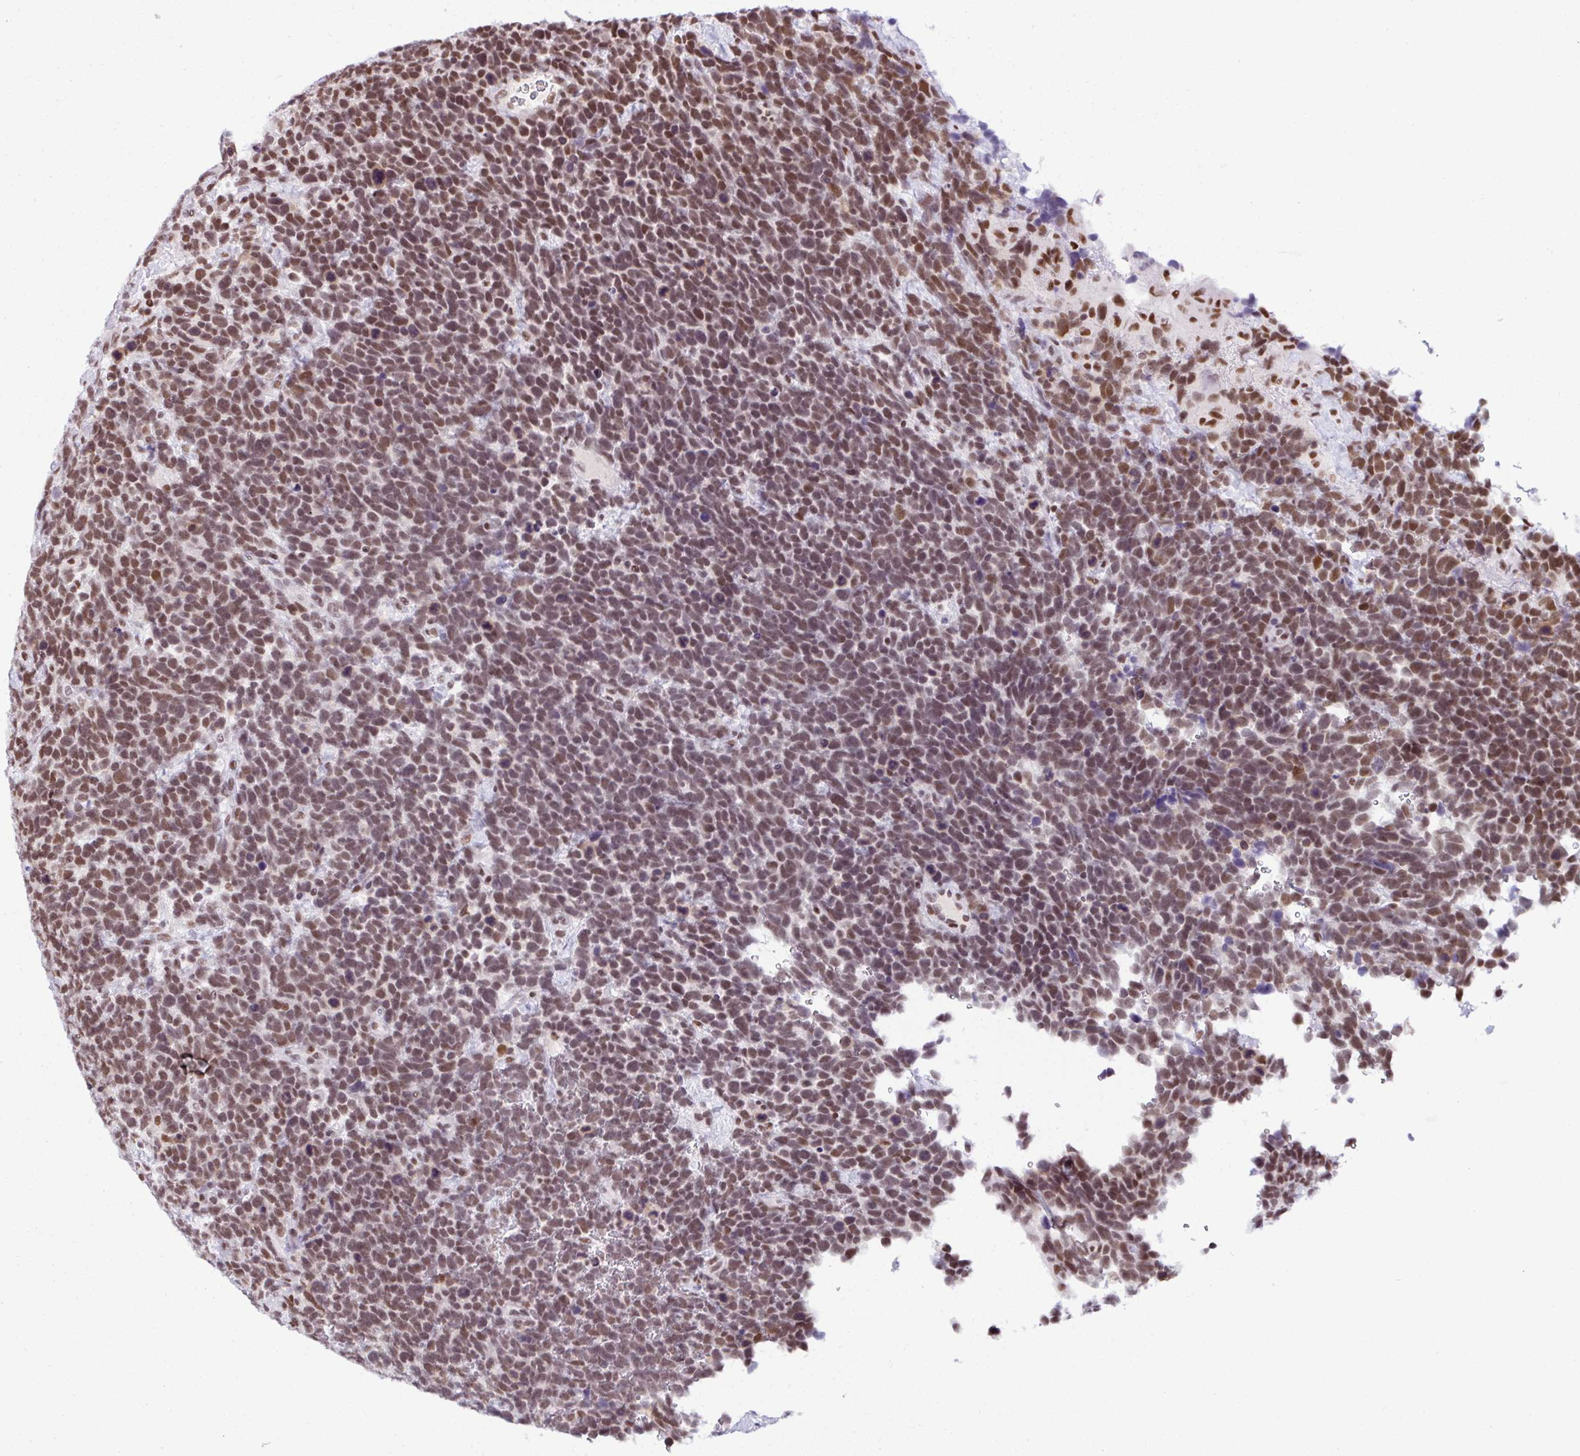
{"staining": {"intensity": "moderate", "quantity": ">75%", "location": "nuclear"}, "tissue": "urothelial cancer", "cell_type": "Tumor cells", "image_type": "cancer", "snomed": [{"axis": "morphology", "description": "Urothelial carcinoma, High grade"}, {"axis": "topography", "description": "Urinary bladder"}], "caption": "Brown immunohistochemical staining in human high-grade urothelial carcinoma reveals moderate nuclear positivity in about >75% of tumor cells.", "gene": "DR1", "patient": {"sex": "female", "age": 82}}